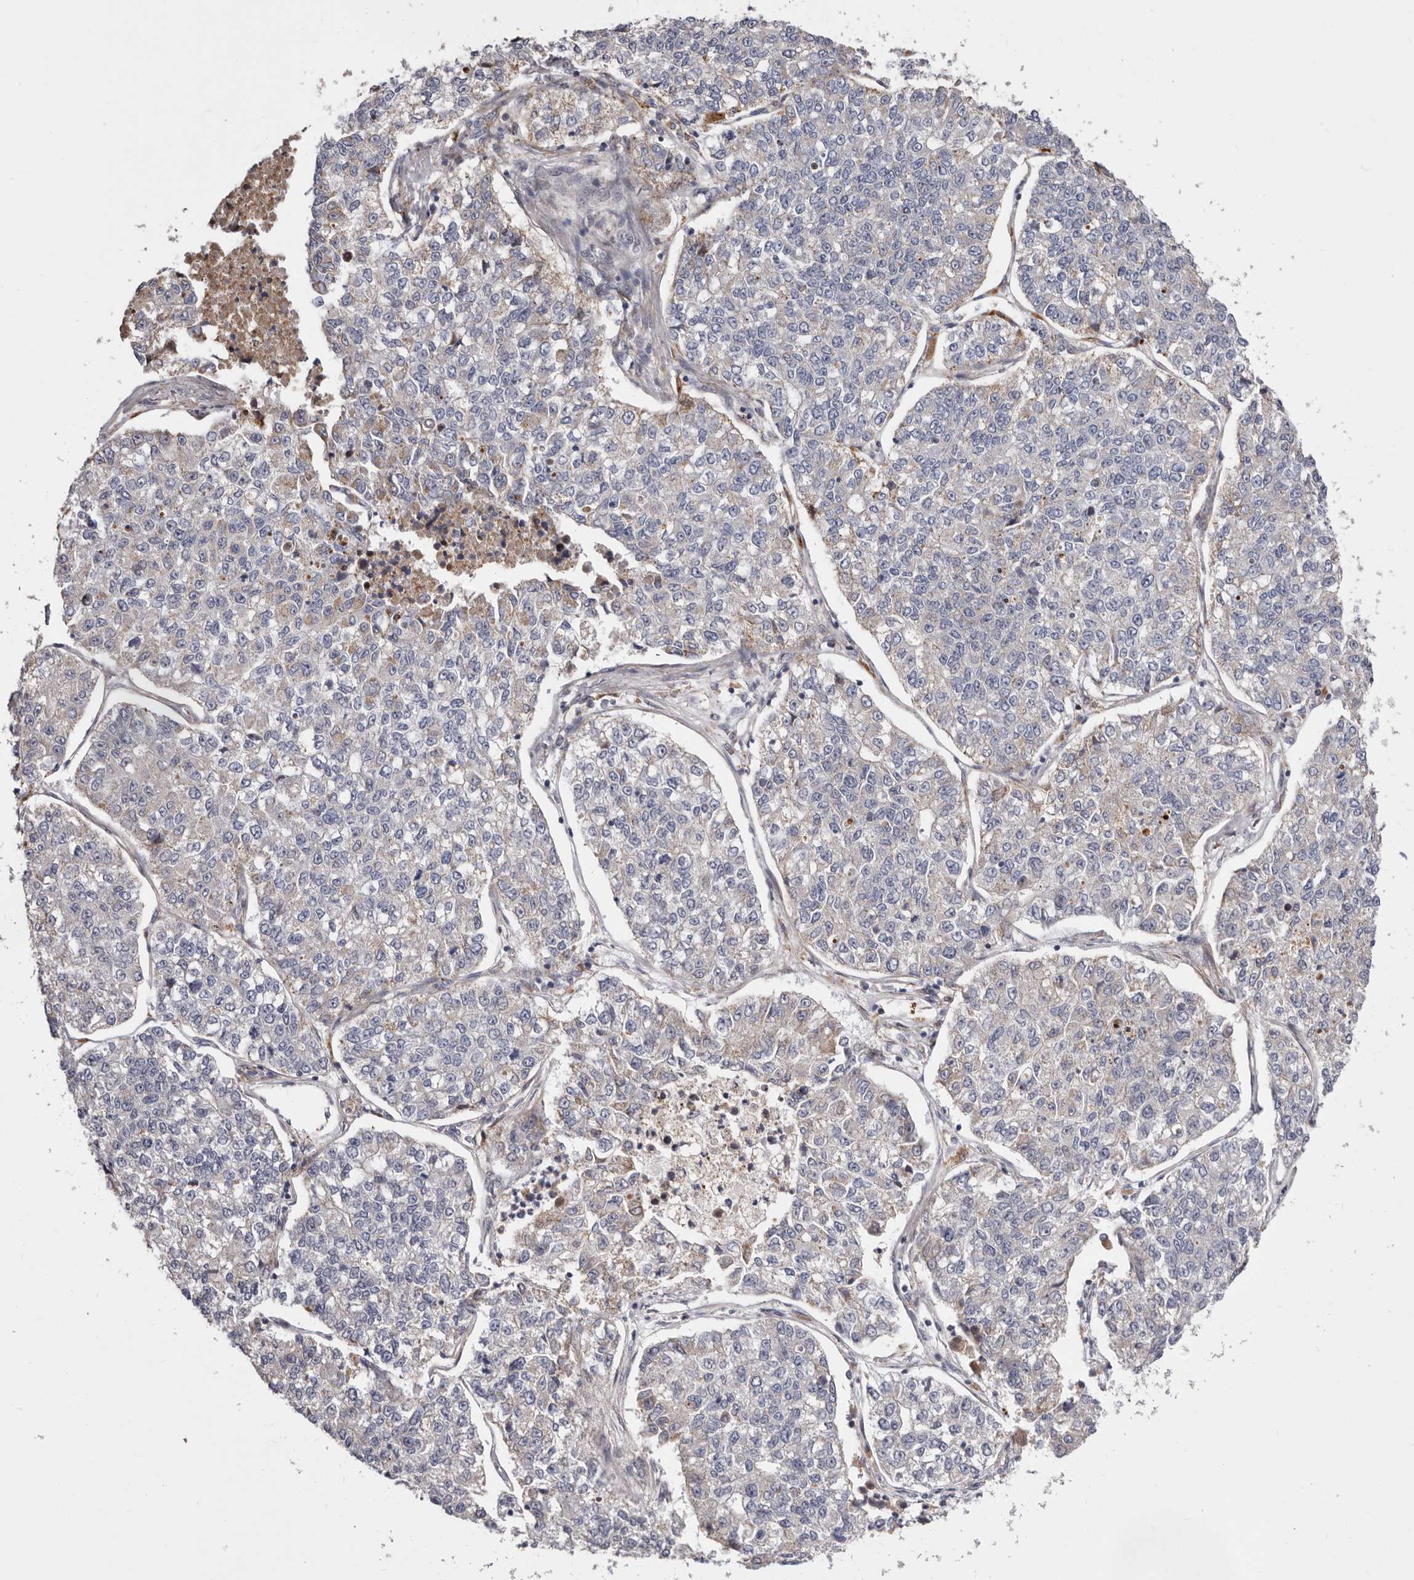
{"staining": {"intensity": "weak", "quantity": "<25%", "location": "cytoplasmic/membranous"}, "tissue": "lung cancer", "cell_type": "Tumor cells", "image_type": "cancer", "snomed": [{"axis": "morphology", "description": "Adenocarcinoma, NOS"}, {"axis": "topography", "description": "Lung"}], "caption": "Immunohistochemistry (IHC) micrograph of neoplastic tissue: lung cancer (adenocarcinoma) stained with DAB (3,3'-diaminobenzidine) exhibits no significant protein staining in tumor cells. Brightfield microscopy of immunohistochemistry stained with DAB (3,3'-diaminobenzidine) (brown) and hematoxylin (blue), captured at high magnification.", "gene": "NUBPL", "patient": {"sex": "male", "age": 49}}